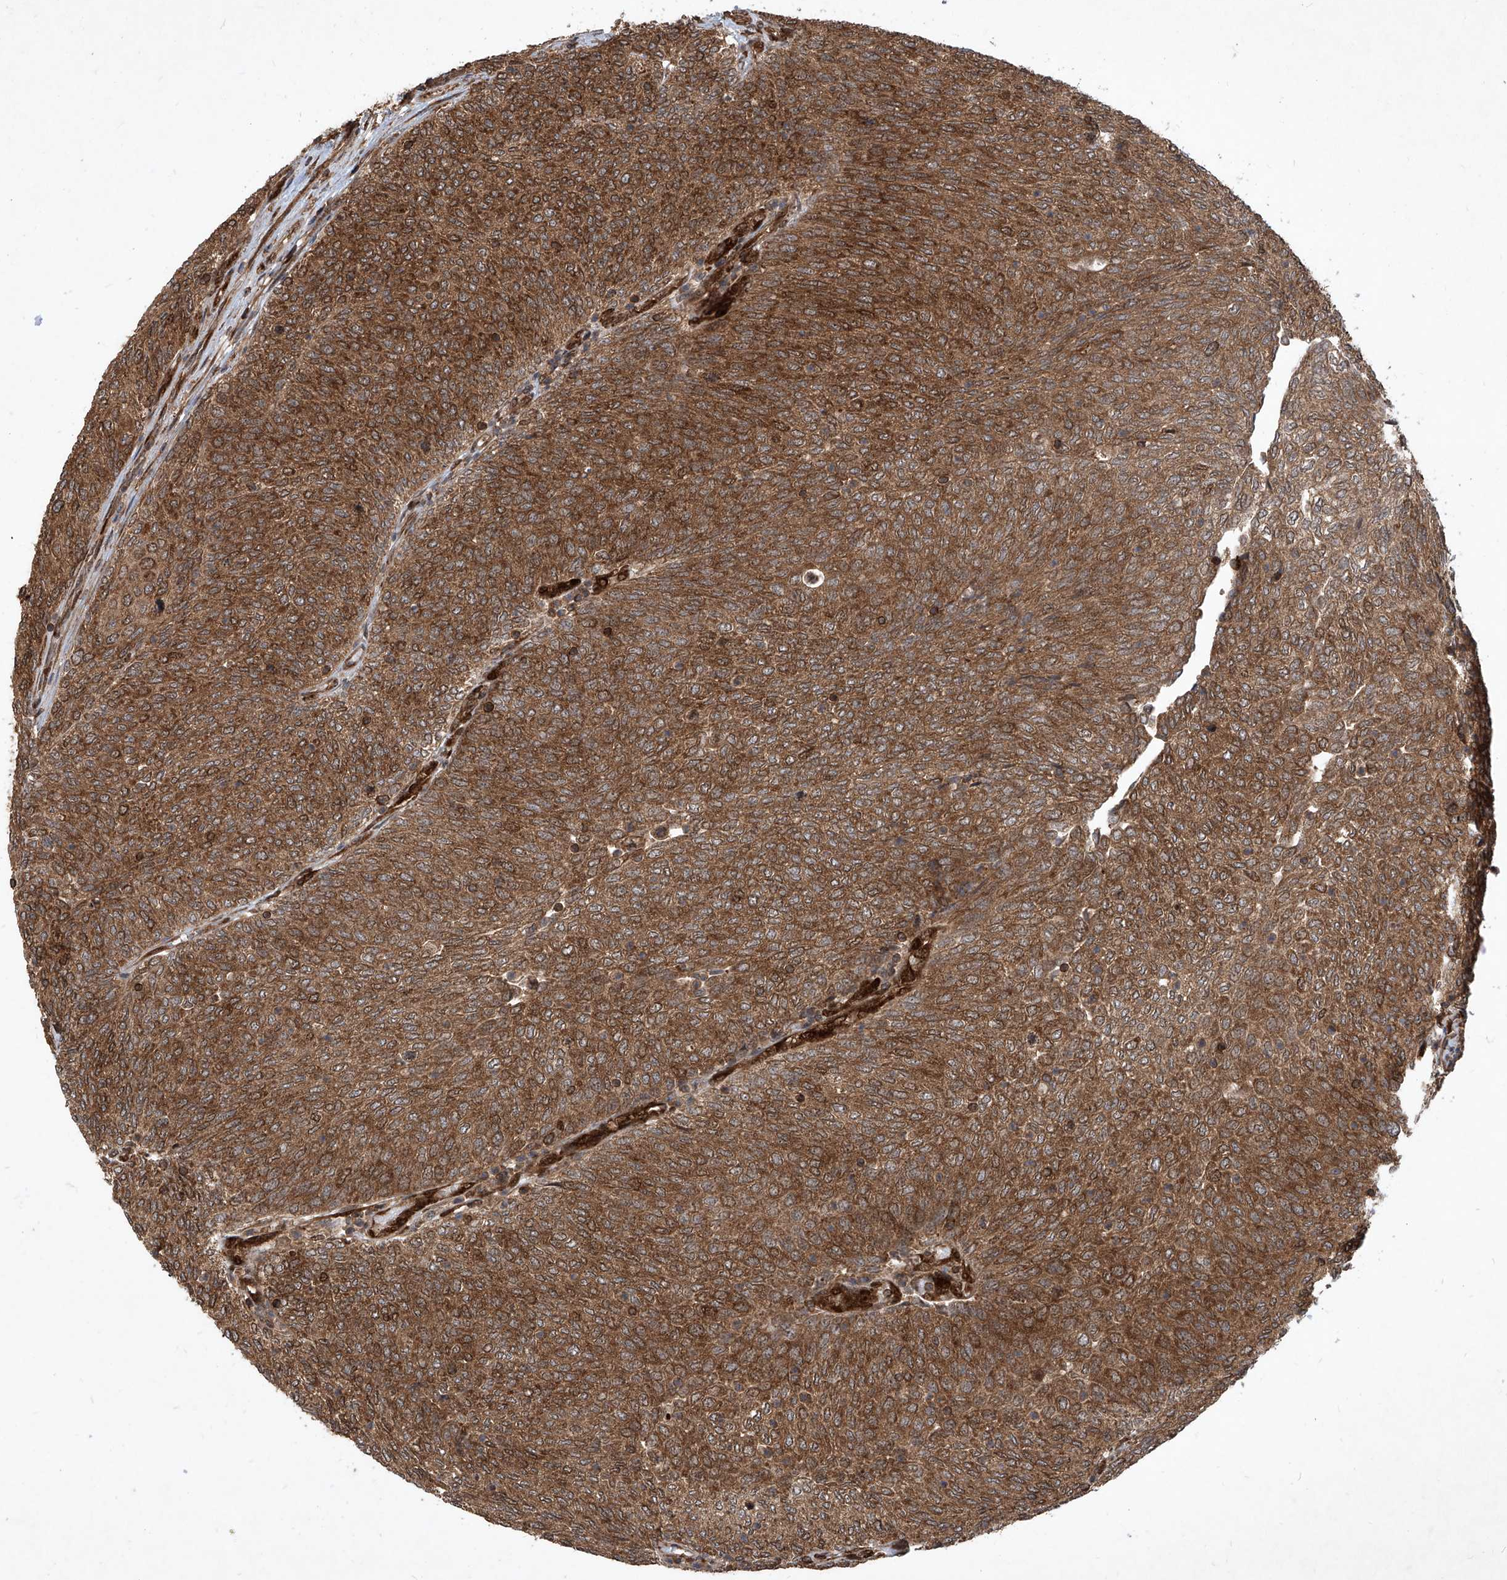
{"staining": {"intensity": "strong", "quantity": ">75%", "location": "cytoplasmic/membranous"}, "tissue": "urothelial cancer", "cell_type": "Tumor cells", "image_type": "cancer", "snomed": [{"axis": "morphology", "description": "Urothelial carcinoma, Low grade"}, {"axis": "topography", "description": "Urinary bladder"}], "caption": "This is a micrograph of immunohistochemistry staining of urothelial cancer, which shows strong expression in the cytoplasmic/membranous of tumor cells.", "gene": "MAGED2", "patient": {"sex": "female", "age": 79}}